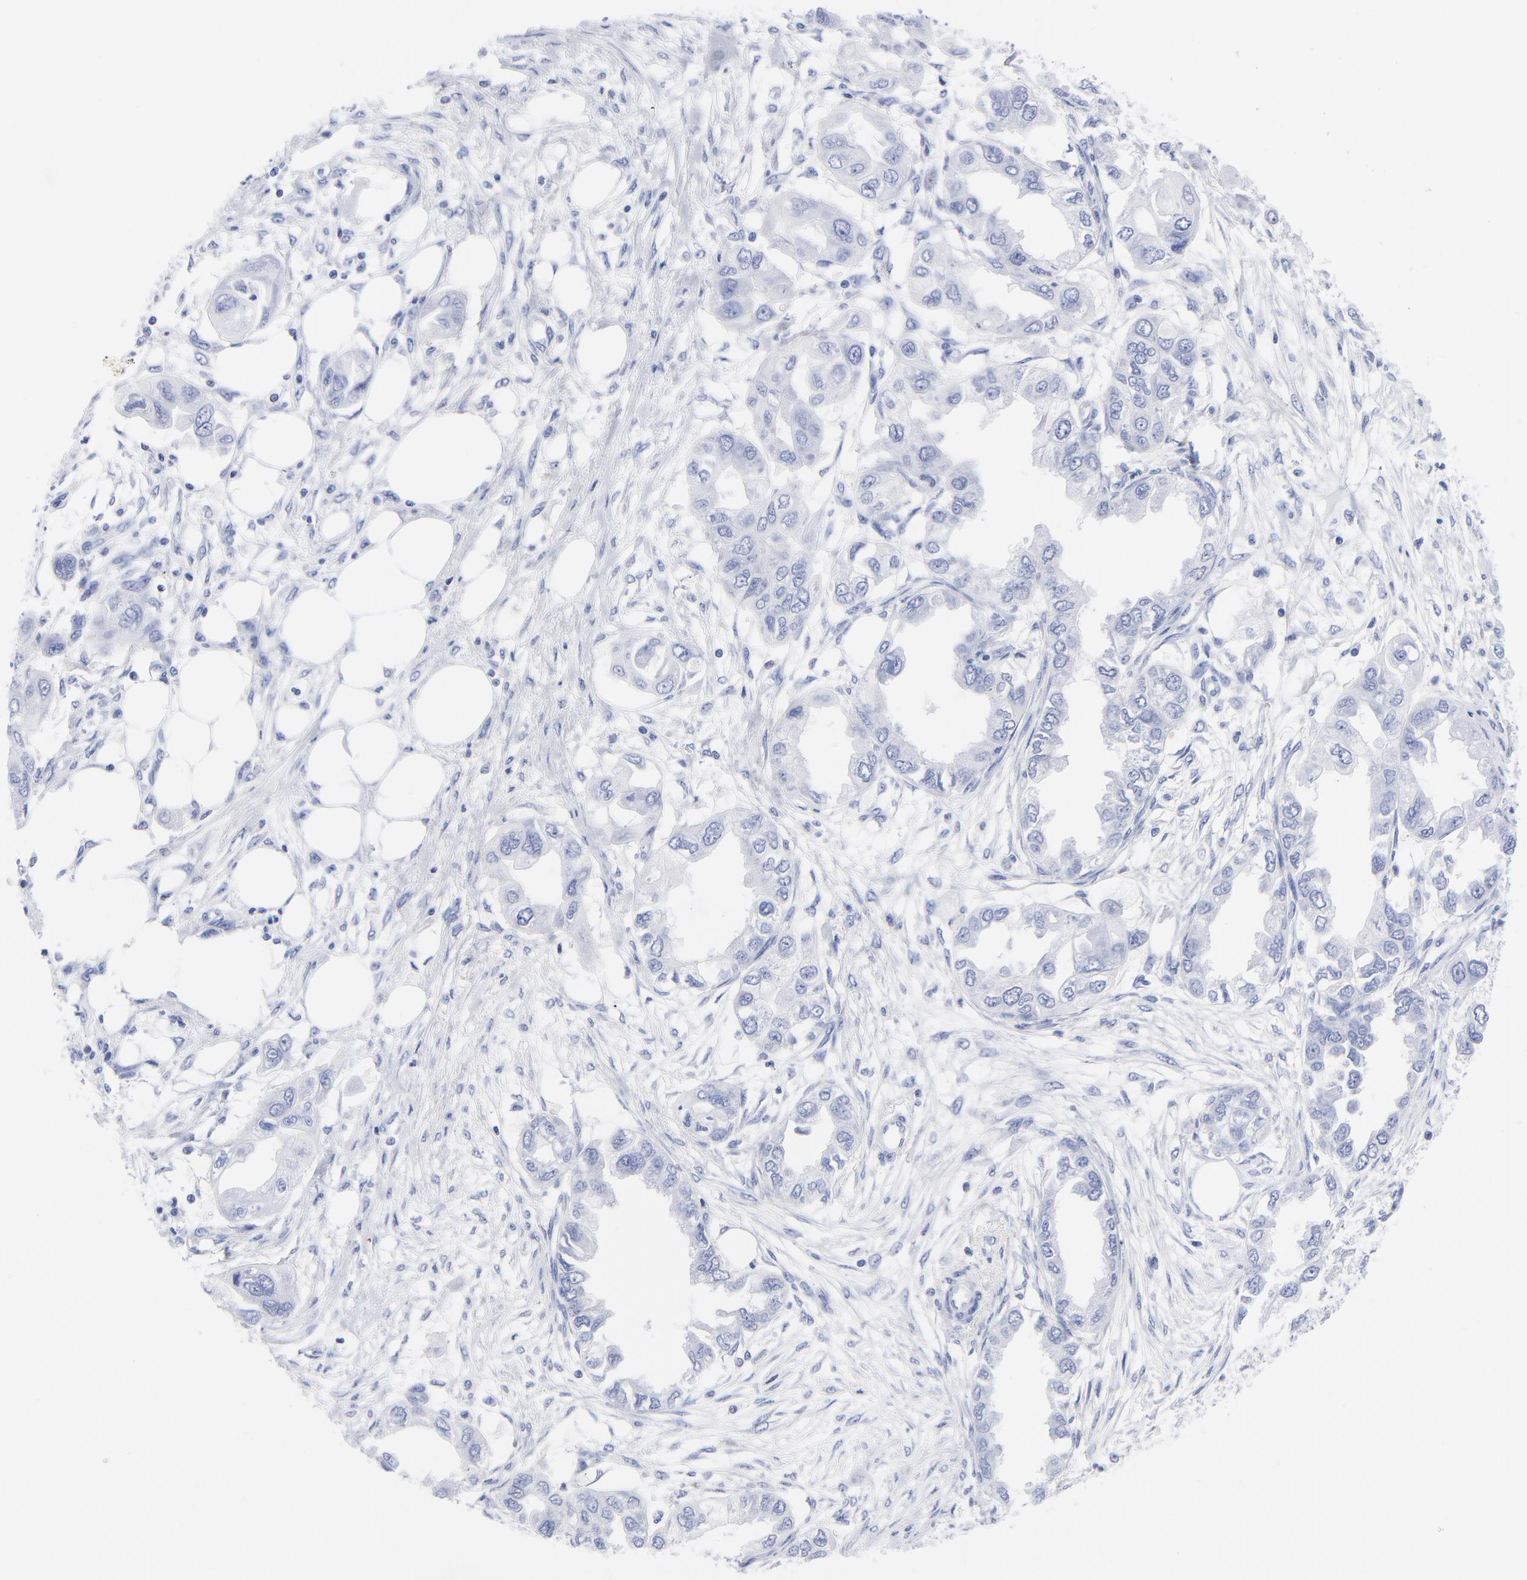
{"staining": {"intensity": "negative", "quantity": "none", "location": "none"}, "tissue": "endometrial cancer", "cell_type": "Tumor cells", "image_type": "cancer", "snomed": [{"axis": "morphology", "description": "Adenocarcinoma, NOS"}, {"axis": "topography", "description": "Endometrium"}], "caption": "Tumor cells are negative for protein expression in human endometrial adenocarcinoma.", "gene": "ACY1", "patient": {"sex": "female", "age": 67}}